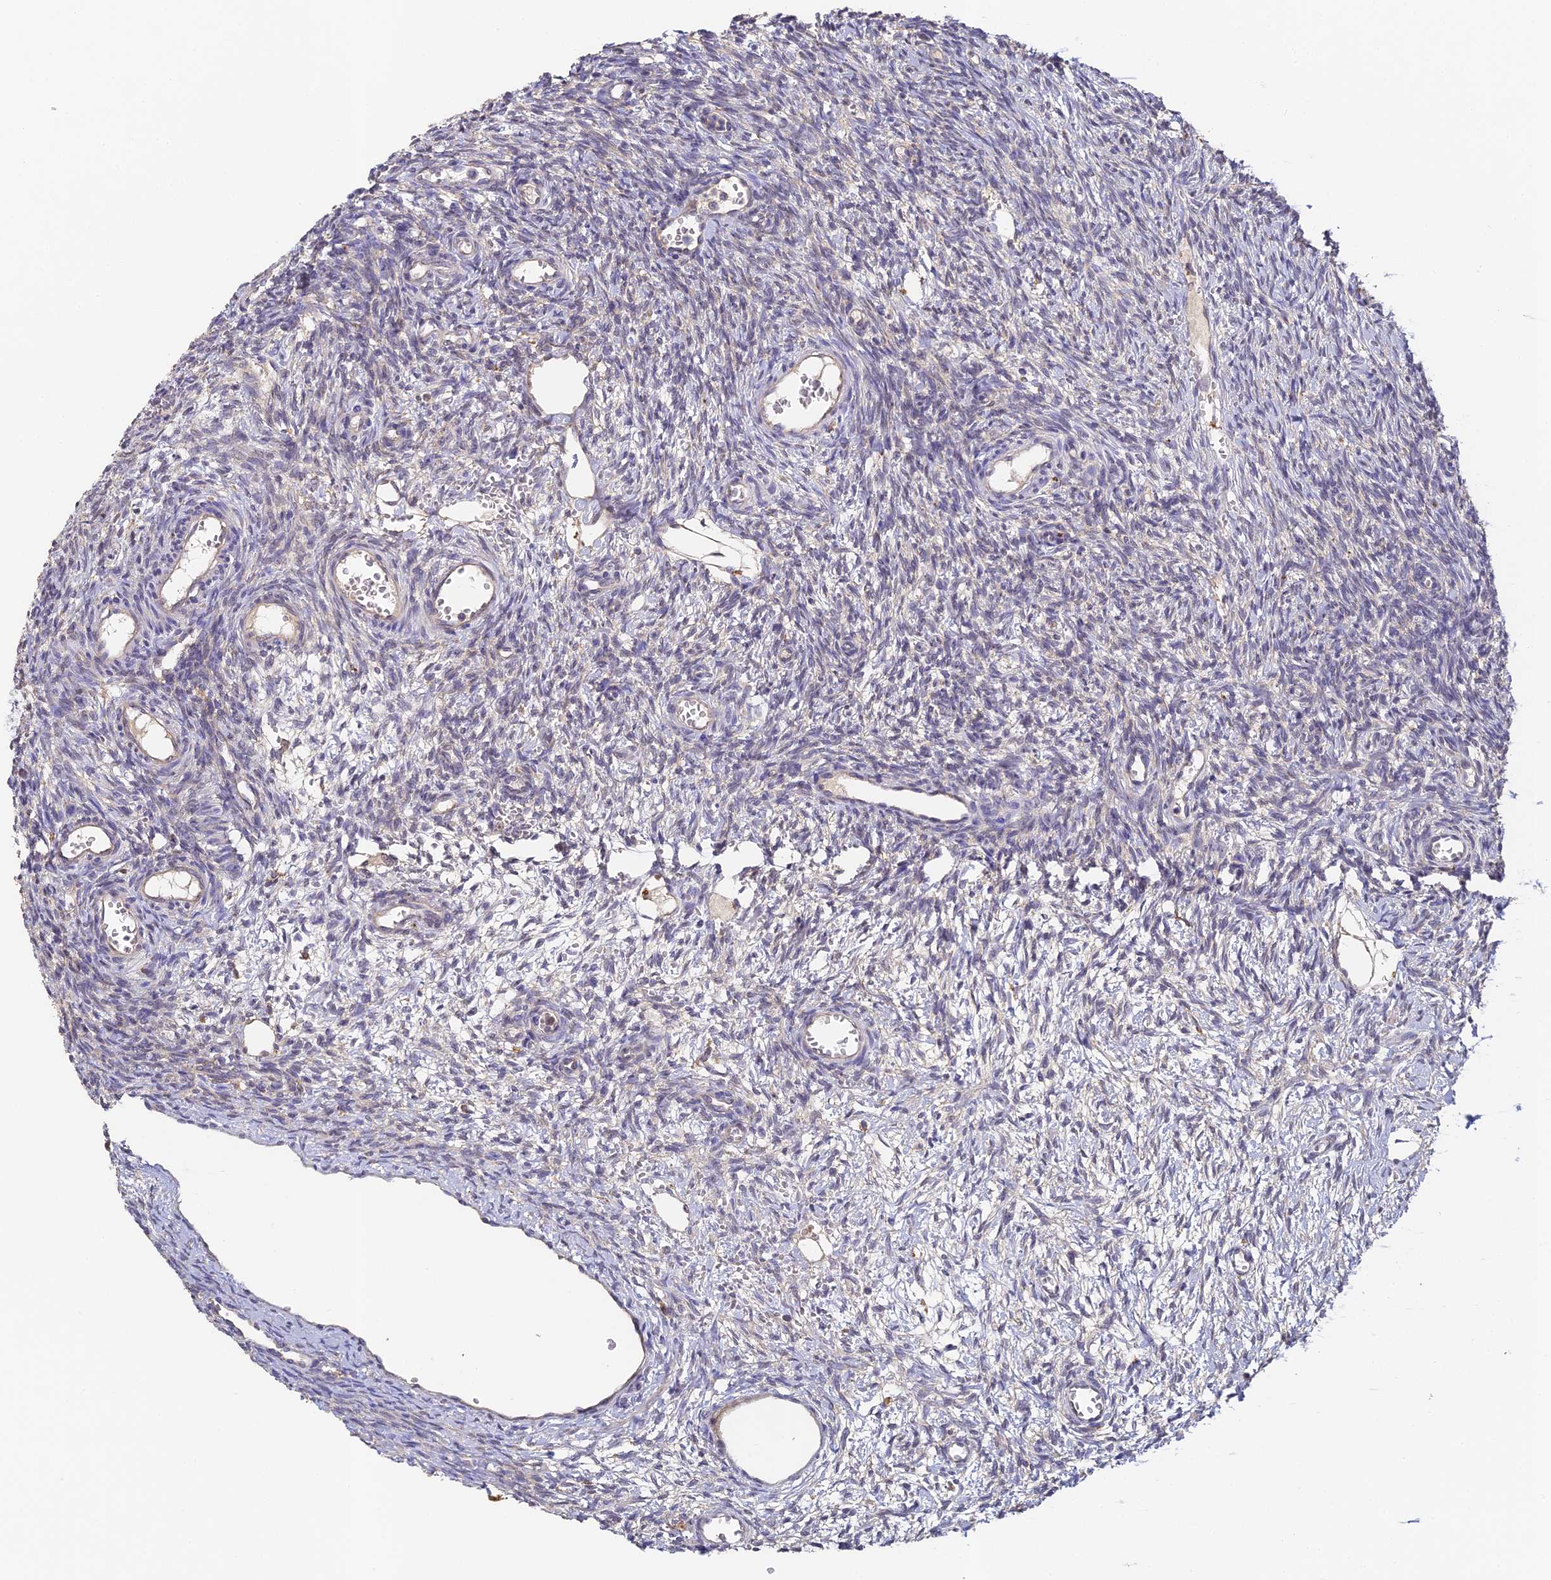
{"staining": {"intensity": "negative", "quantity": "none", "location": "none"}, "tissue": "ovary", "cell_type": "Ovarian stroma cells", "image_type": "normal", "snomed": [{"axis": "morphology", "description": "Normal tissue, NOS"}, {"axis": "topography", "description": "Ovary"}], "caption": "The immunohistochemistry image has no significant positivity in ovarian stroma cells of ovary. (DAB immunohistochemistry visualized using brightfield microscopy, high magnification).", "gene": "YAE1", "patient": {"sex": "female", "age": 39}}